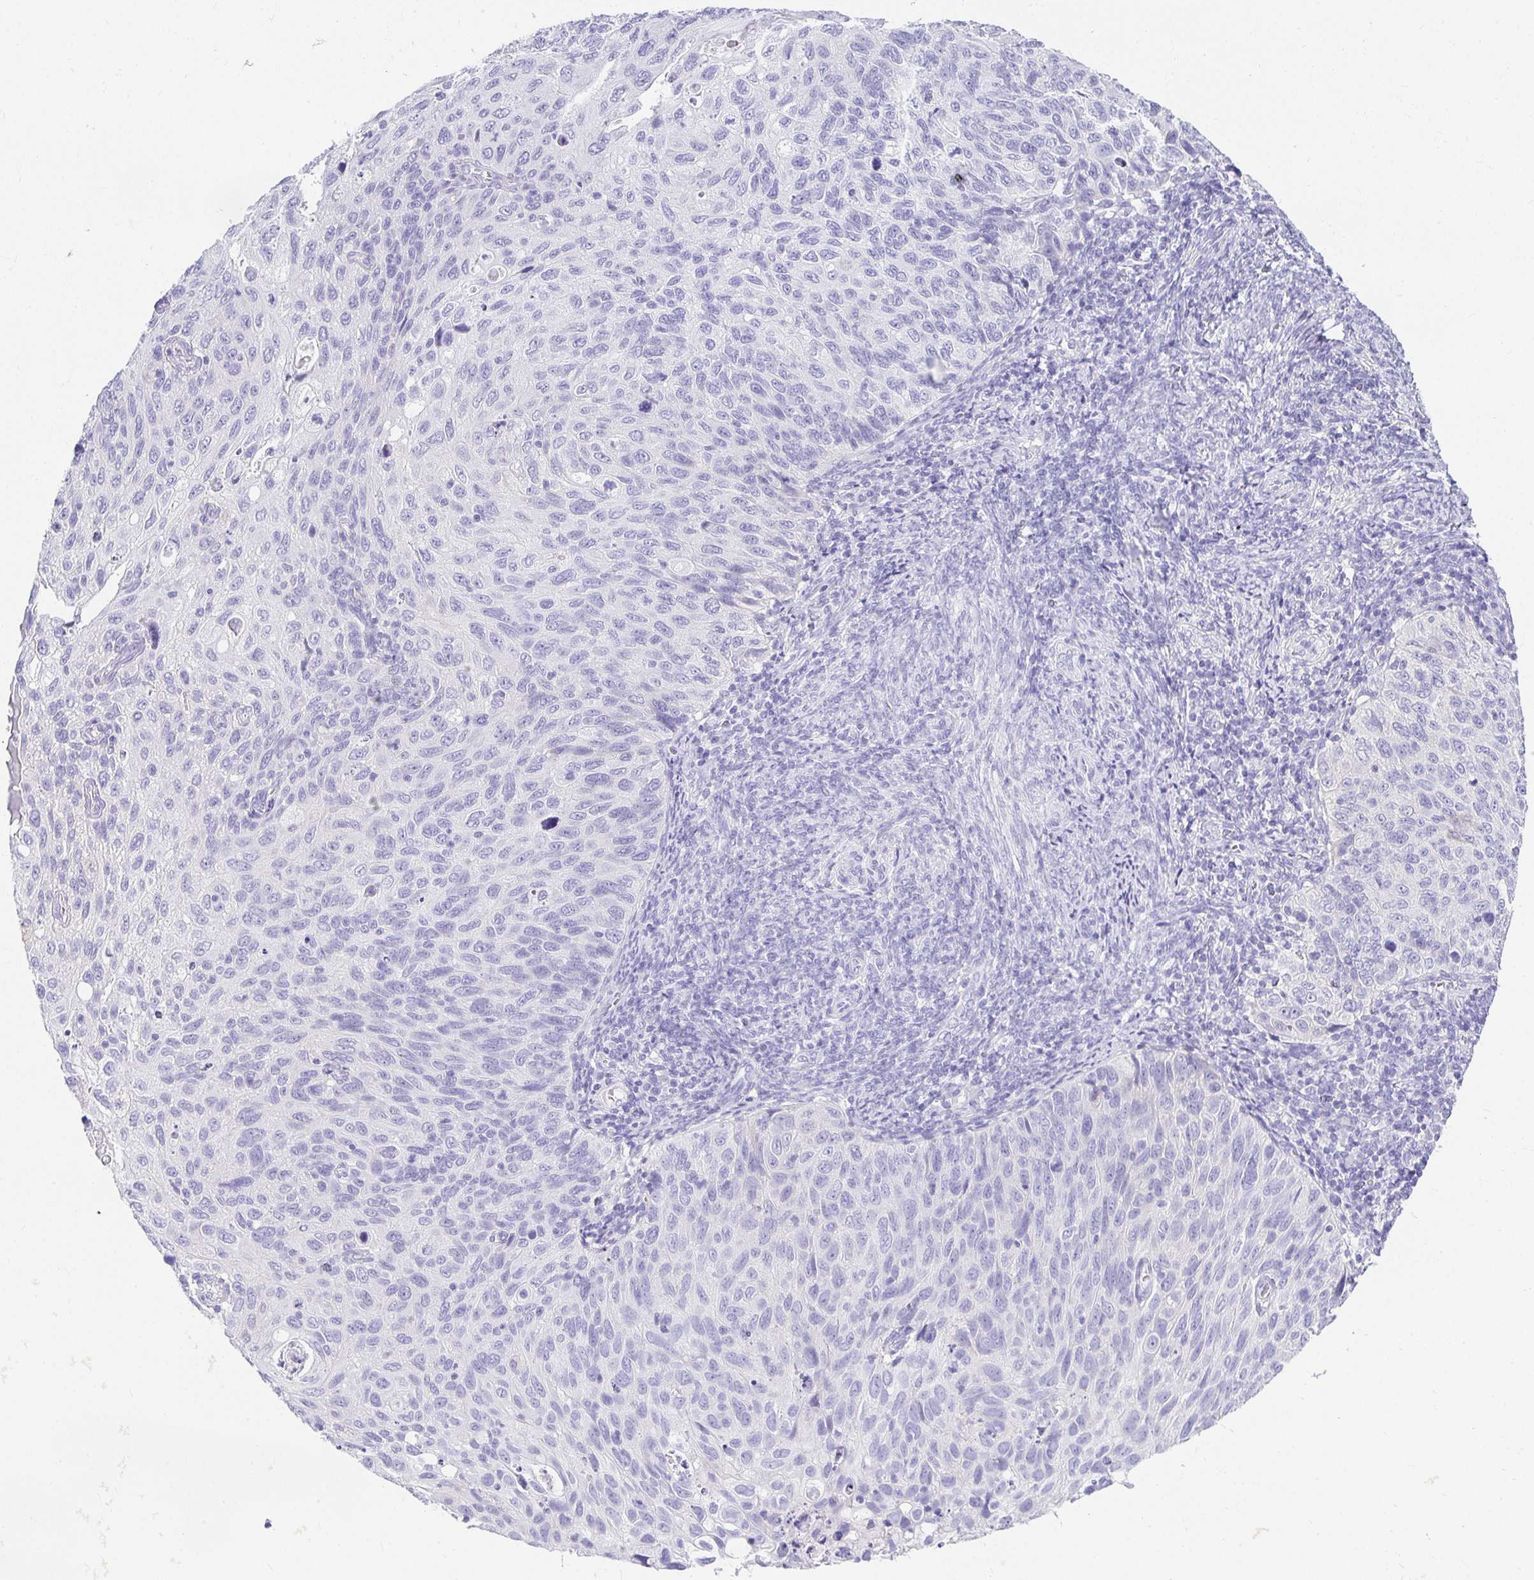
{"staining": {"intensity": "negative", "quantity": "none", "location": "none"}, "tissue": "cervical cancer", "cell_type": "Tumor cells", "image_type": "cancer", "snomed": [{"axis": "morphology", "description": "Squamous cell carcinoma, NOS"}, {"axis": "topography", "description": "Cervix"}], "caption": "Tumor cells show no significant protein expression in cervical cancer. (DAB (3,3'-diaminobenzidine) immunohistochemistry with hematoxylin counter stain).", "gene": "CHAT", "patient": {"sex": "female", "age": 70}}